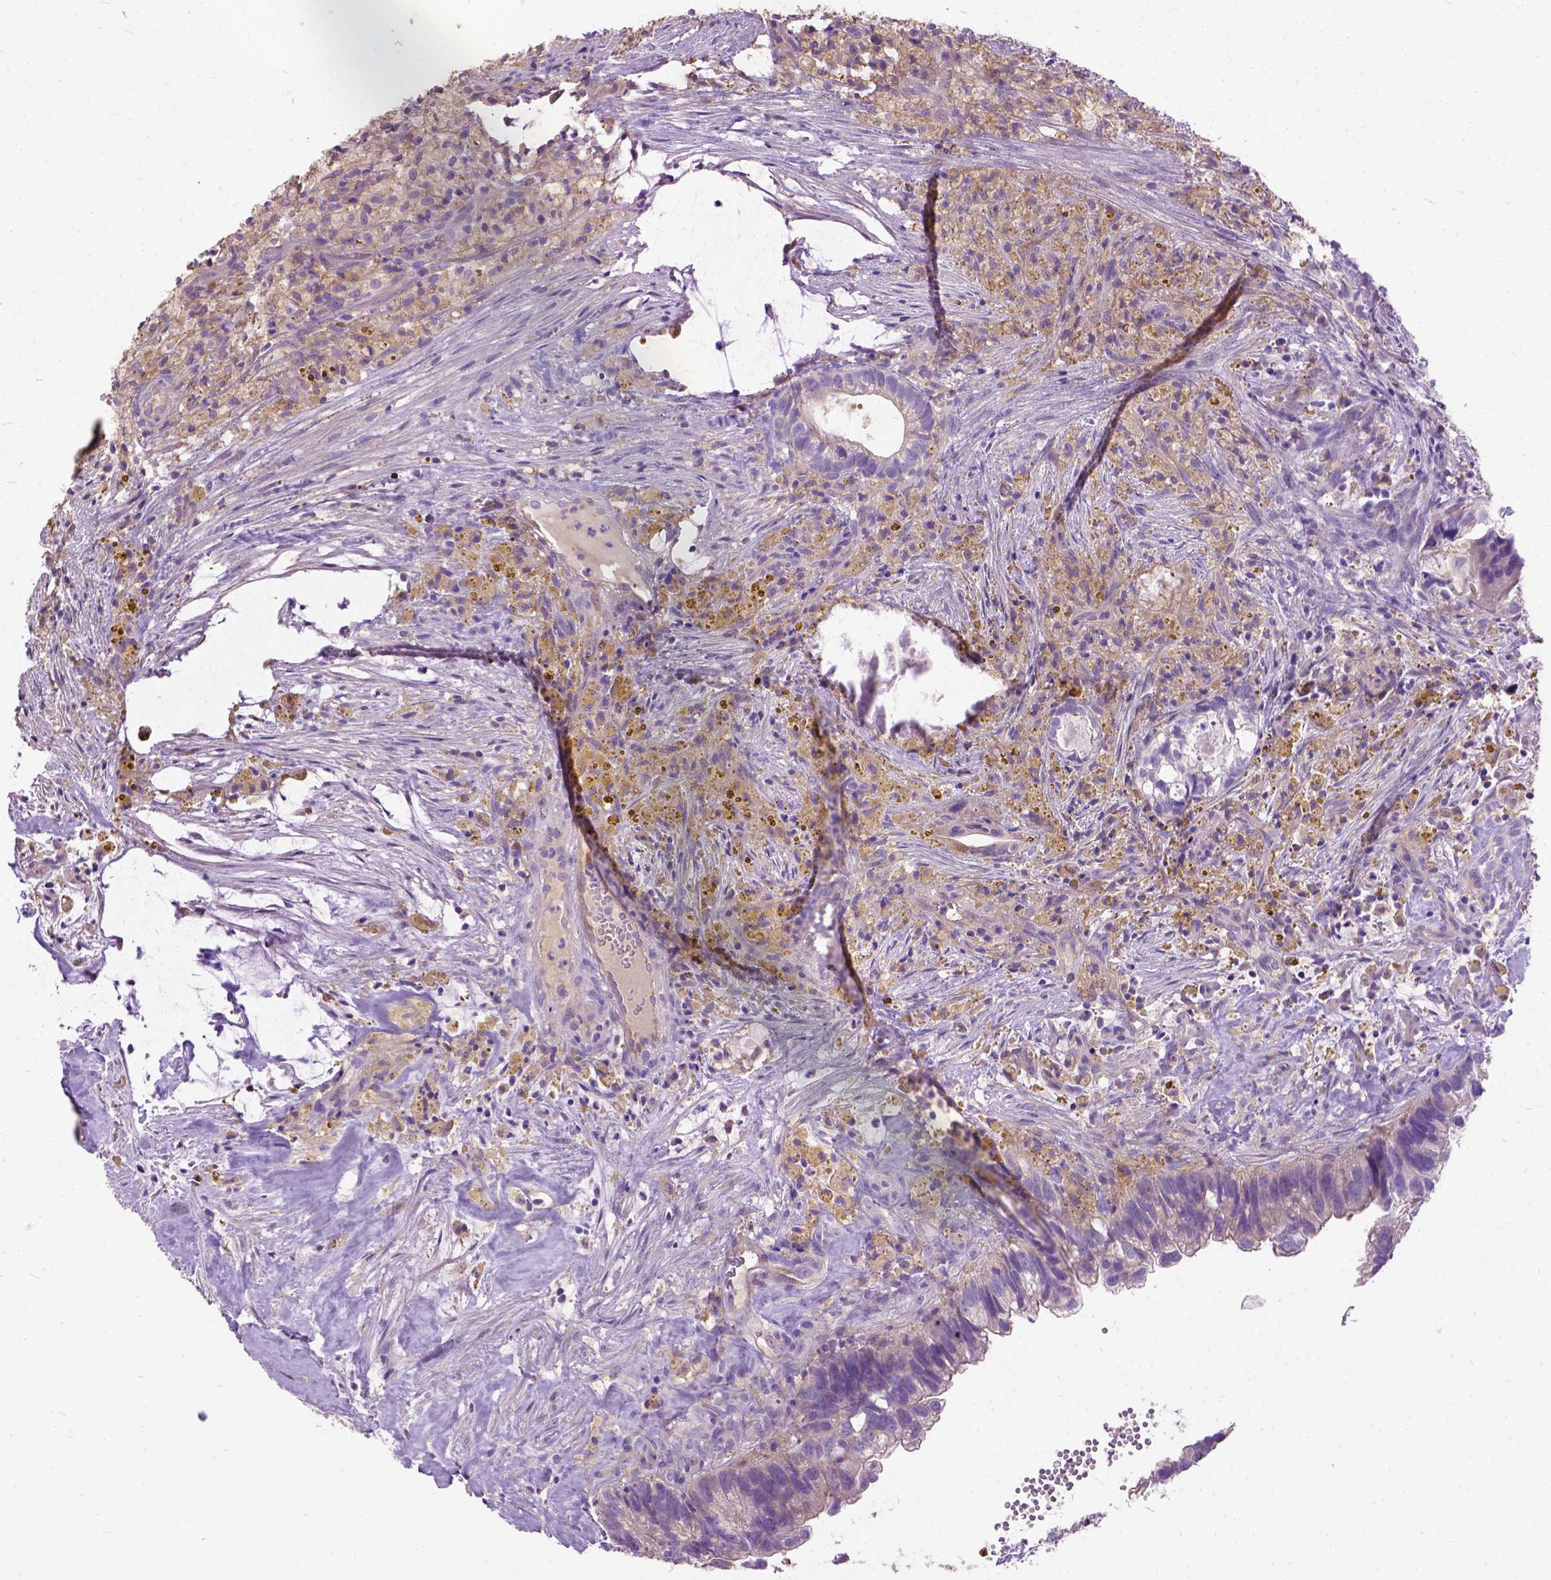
{"staining": {"intensity": "negative", "quantity": "none", "location": "none"}, "tissue": "head and neck cancer", "cell_type": "Tumor cells", "image_type": "cancer", "snomed": [{"axis": "morphology", "description": "Adenocarcinoma, NOS"}, {"axis": "topography", "description": "Head-Neck"}], "caption": "DAB (3,3'-diaminobenzidine) immunohistochemical staining of adenocarcinoma (head and neck) demonstrates no significant expression in tumor cells. (Immunohistochemistry, brightfield microscopy, high magnification).", "gene": "SEMA4F", "patient": {"sex": "male", "age": 62}}